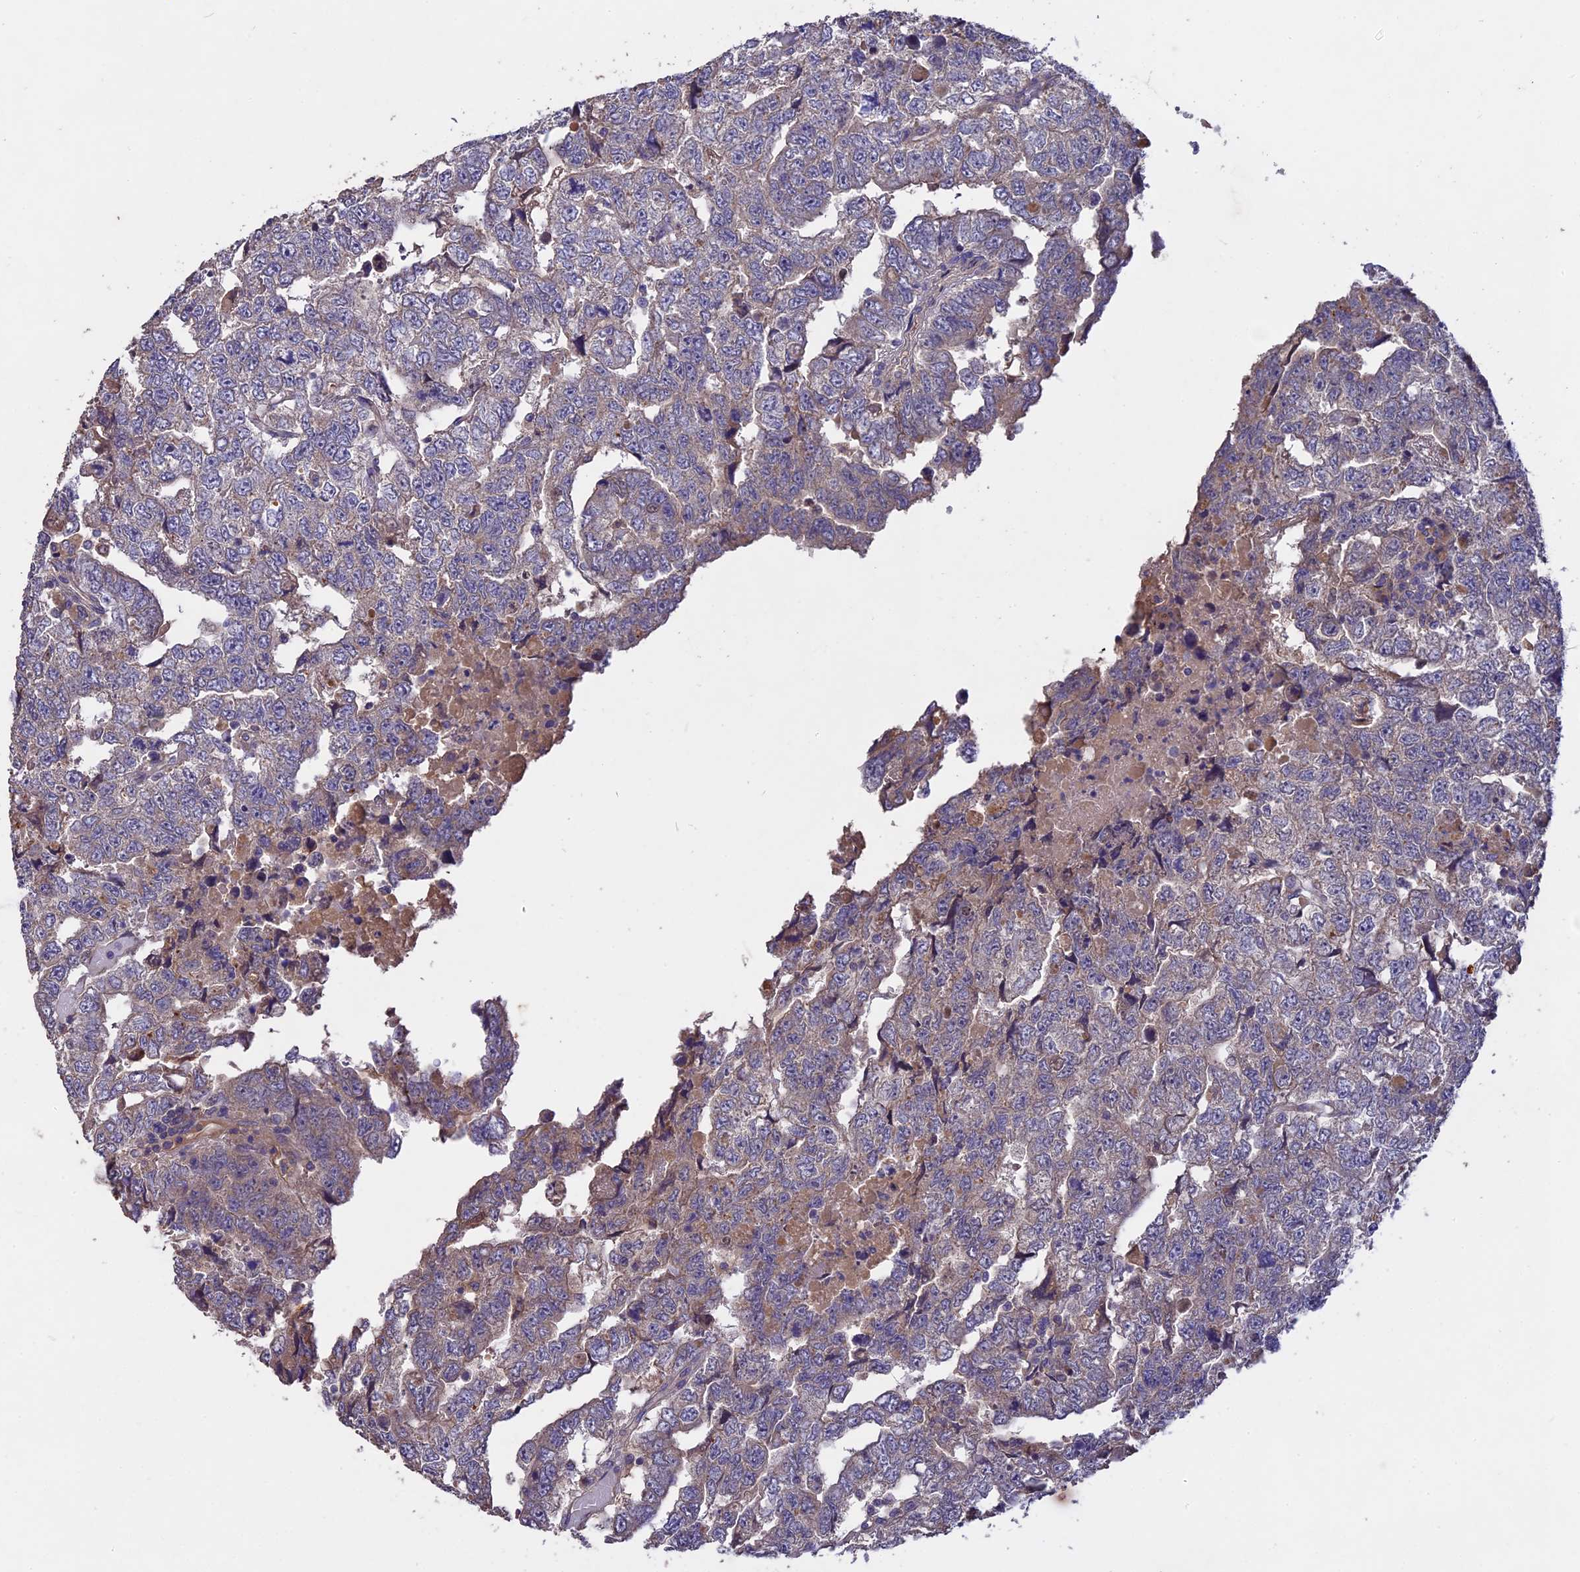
{"staining": {"intensity": "weak", "quantity": "<25%", "location": "cytoplasmic/membranous"}, "tissue": "testis cancer", "cell_type": "Tumor cells", "image_type": "cancer", "snomed": [{"axis": "morphology", "description": "Carcinoma, Embryonal, NOS"}, {"axis": "topography", "description": "Testis"}], "caption": "Image shows no protein positivity in tumor cells of testis cancer (embryonal carcinoma) tissue. (DAB immunohistochemistry (IHC) with hematoxylin counter stain).", "gene": "SLC26A4", "patient": {"sex": "male", "age": 36}}